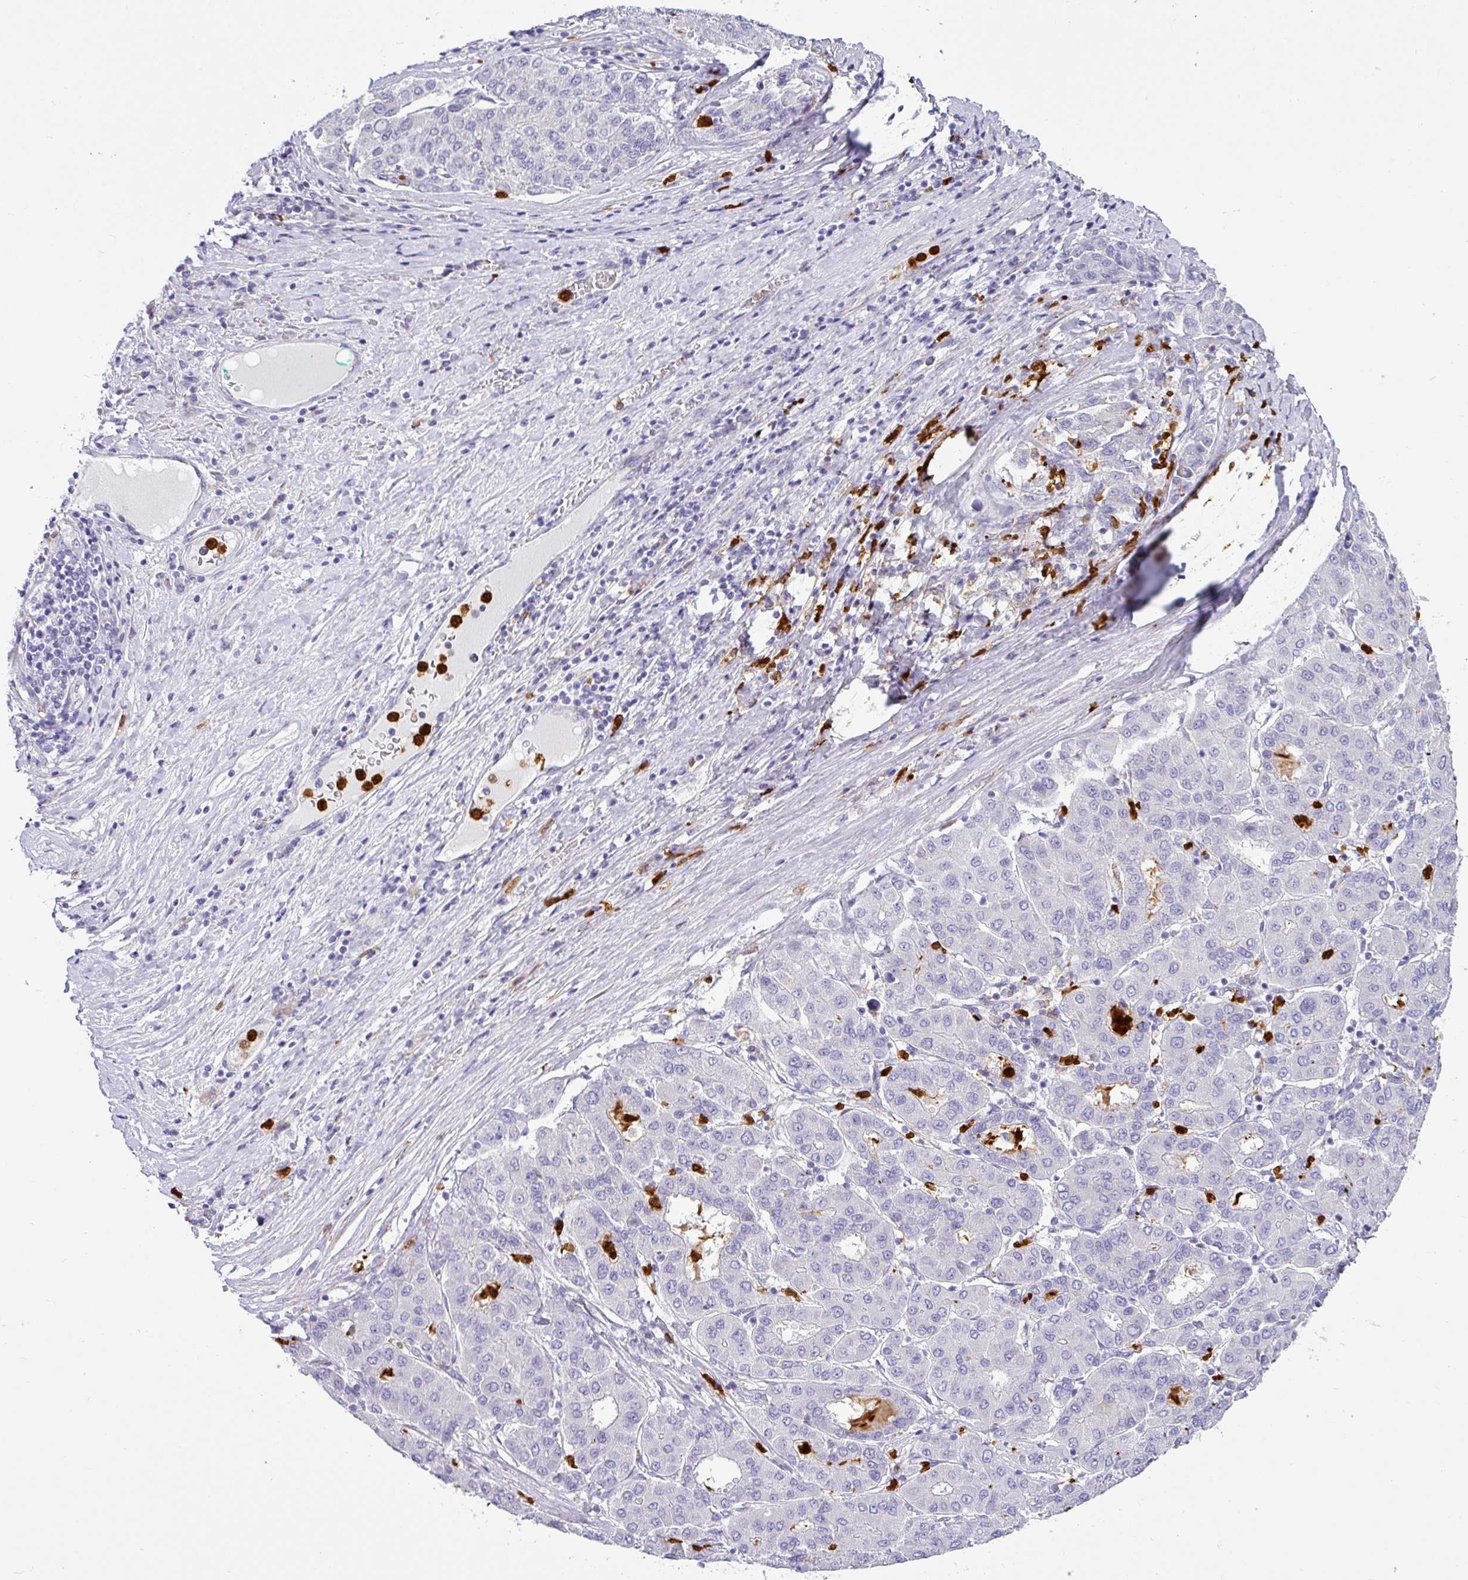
{"staining": {"intensity": "negative", "quantity": "none", "location": "none"}, "tissue": "liver cancer", "cell_type": "Tumor cells", "image_type": "cancer", "snomed": [{"axis": "morphology", "description": "Carcinoma, Hepatocellular, NOS"}, {"axis": "topography", "description": "Liver"}], "caption": "Immunohistochemical staining of human liver hepatocellular carcinoma exhibits no significant positivity in tumor cells. (Immunohistochemistry, brightfield microscopy, high magnification).", "gene": "SH2D3C", "patient": {"sex": "male", "age": 65}}